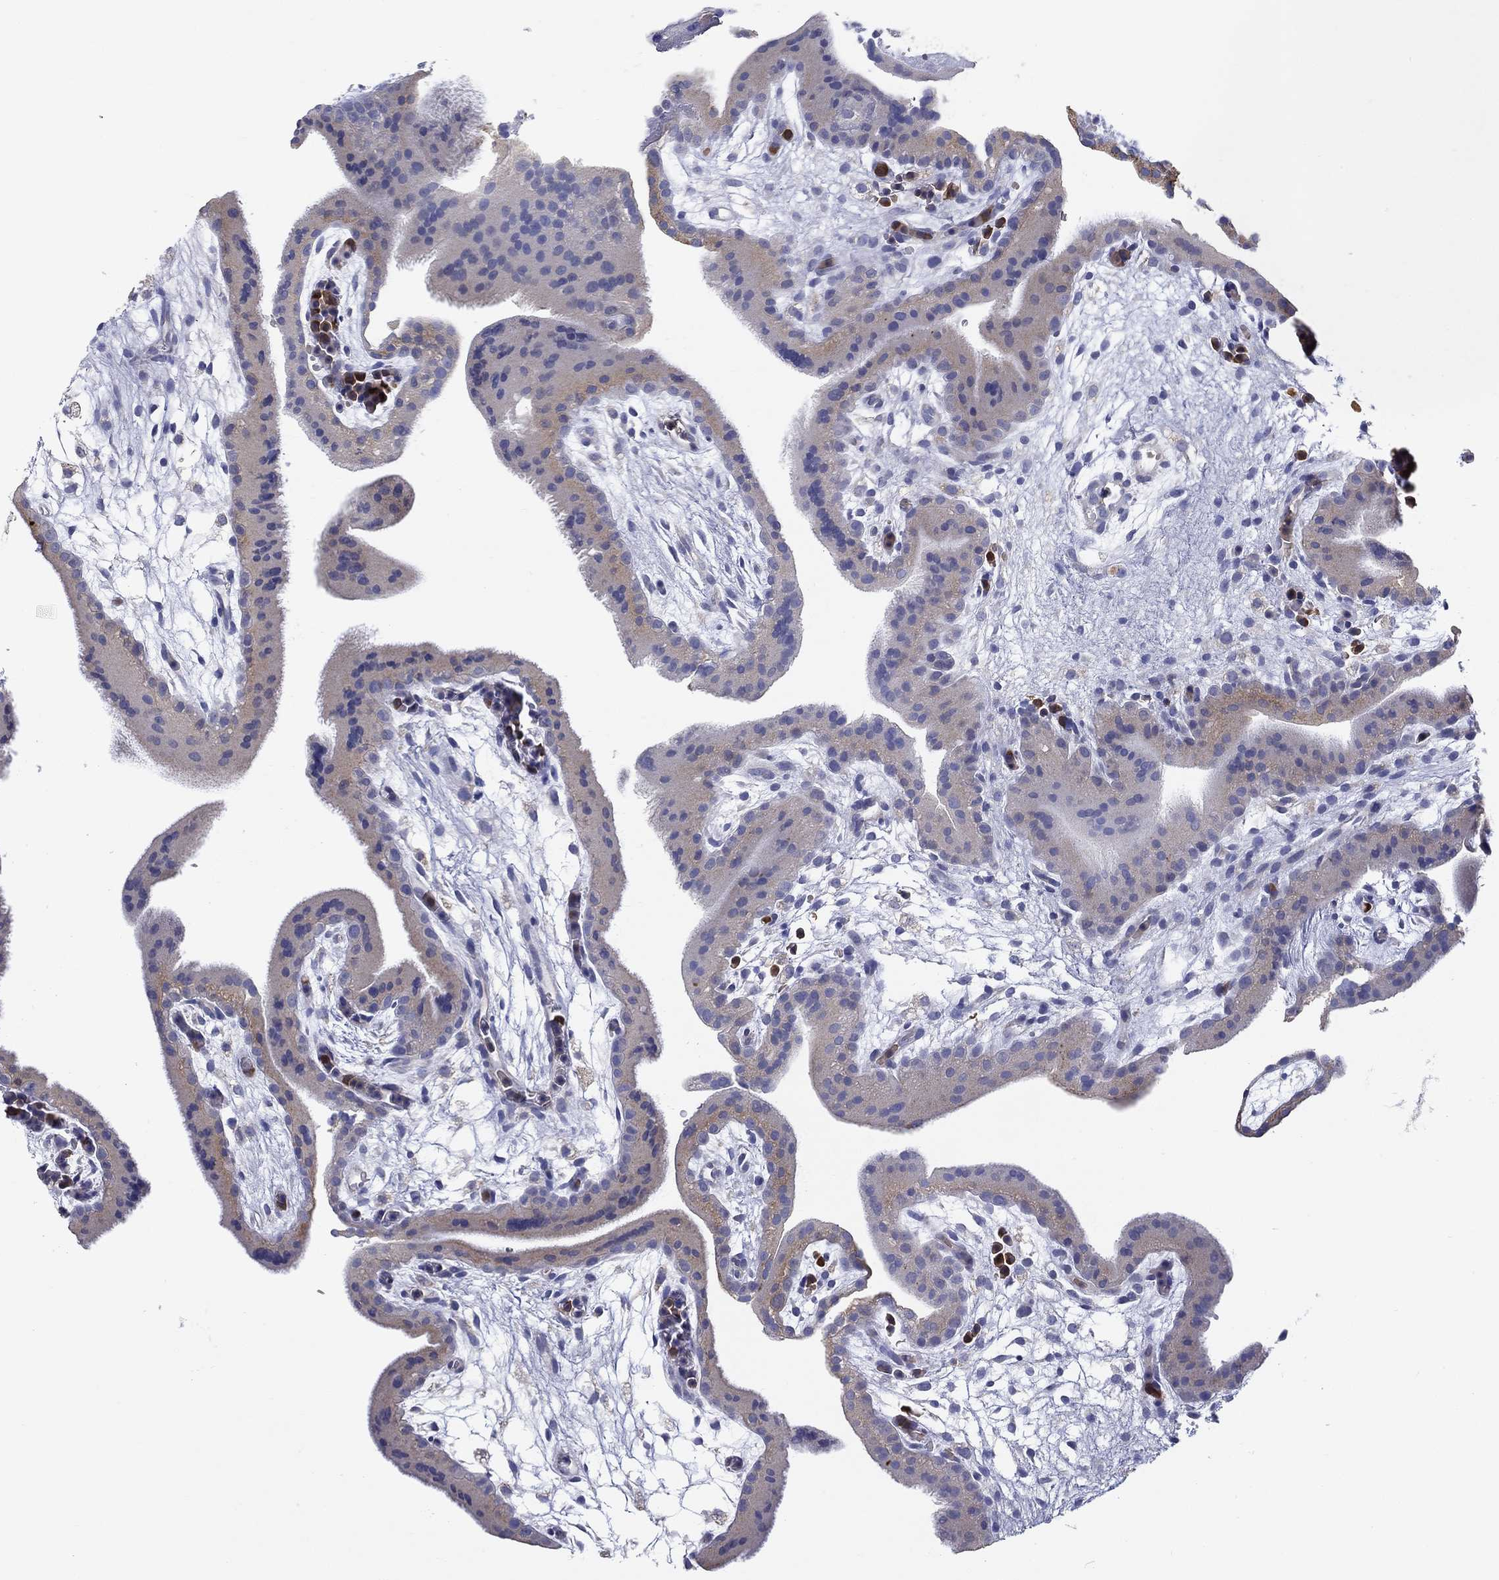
{"staining": {"intensity": "strong", "quantity": "25%-75%", "location": "cytoplasmic/membranous"}, "tissue": "placenta", "cell_type": "Decidual cells", "image_type": "normal", "snomed": [{"axis": "morphology", "description": "Normal tissue, NOS"}, {"axis": "topography", "description": "Placenta"}], "caption": "Immunohistochemistry (DAB (3,3'-diaminobenzidine)) staining of normal human placenta demonstrates strong cytoplasmic/membranous protein staining in about 25%-75% of decidual cells. The protein is stained brown, and the nuclei are stained in blue (DAB (3,3'-diaminobenzidine) IHC with brightfield microscopy, high magnification).", "gene": "ERMP1", "patient": {"sex": "female", "age": 19}}